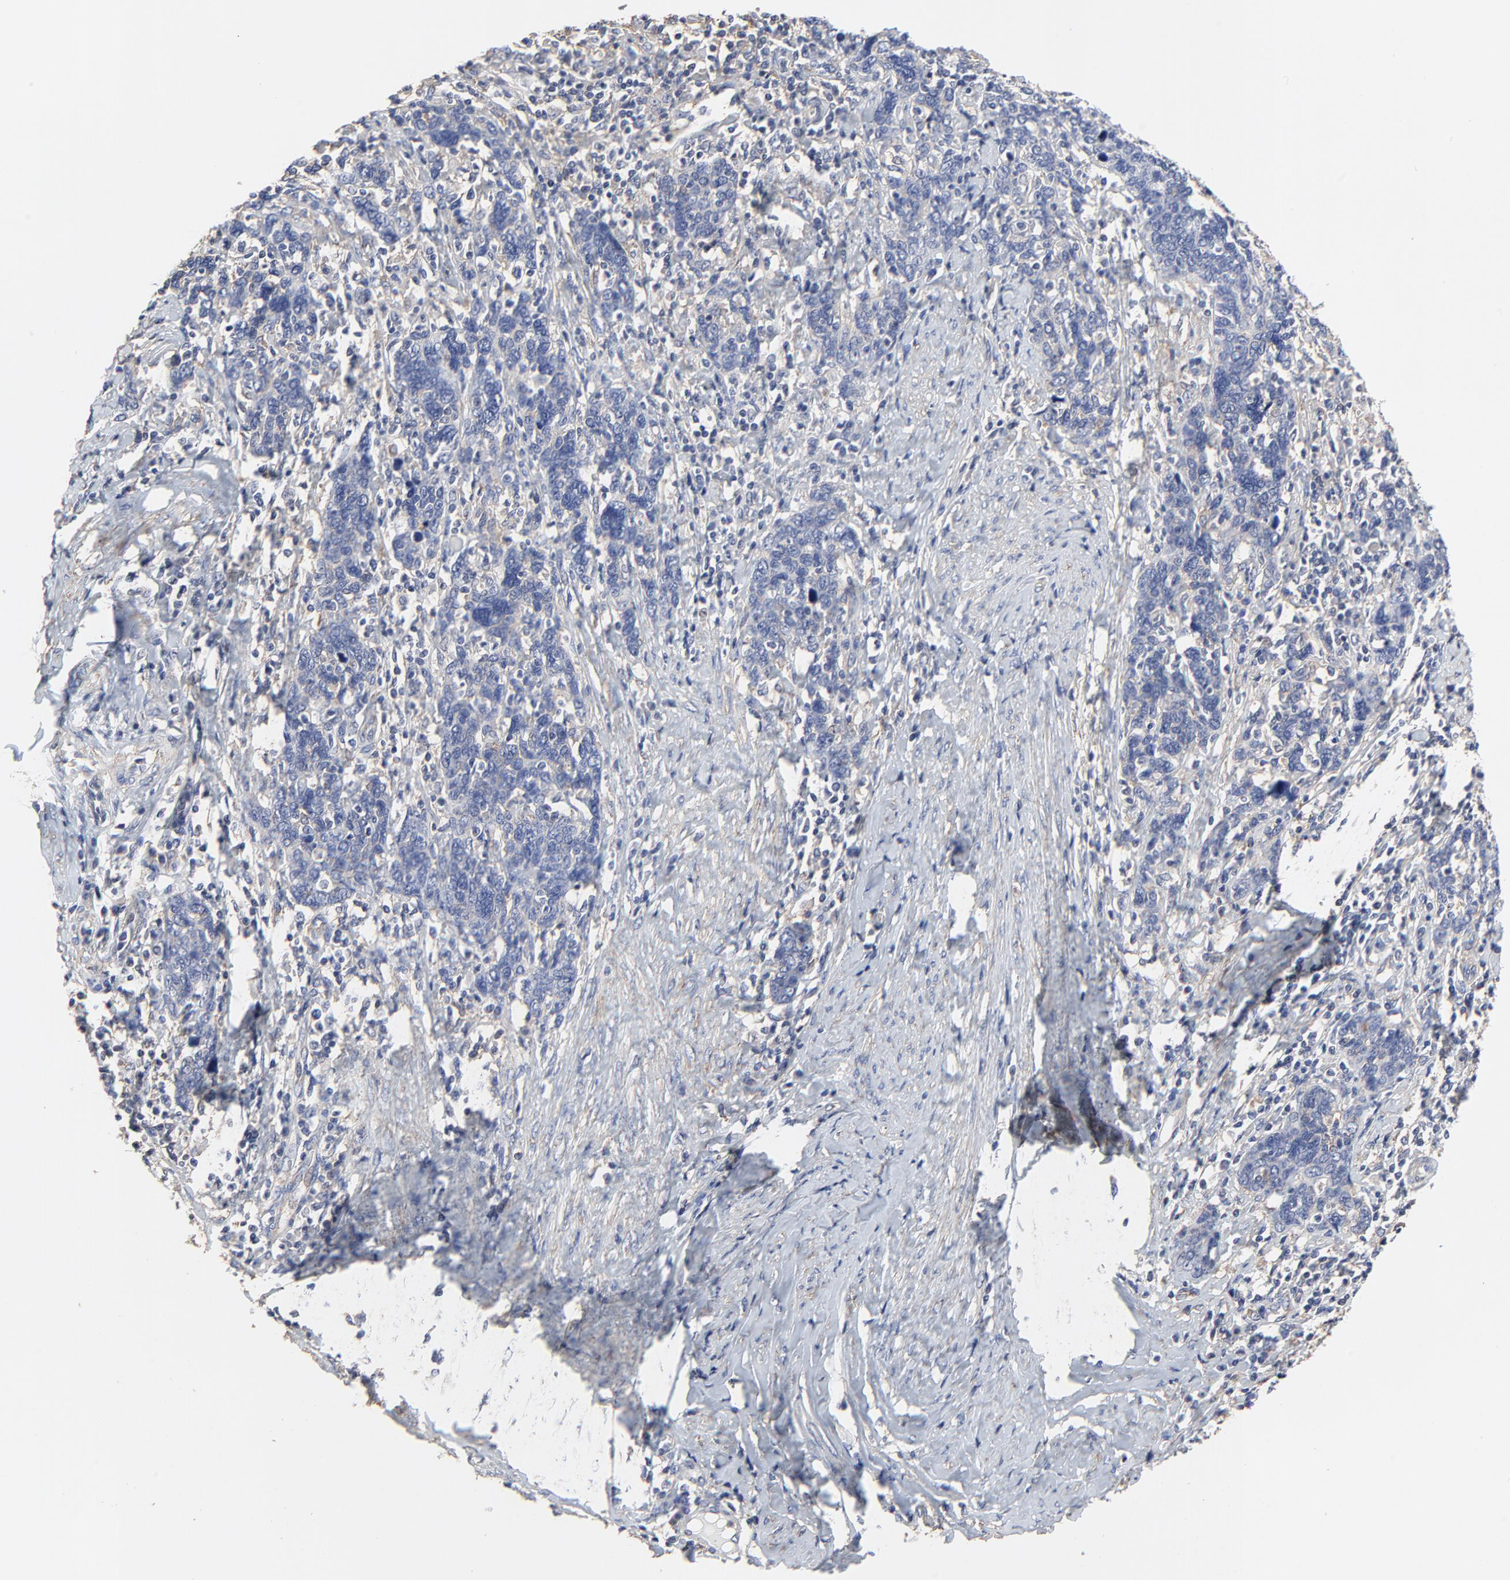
{"staining": {"intensity": "negative", "quantity": "none", "location": "none"}, "tissue": "cervical cancer", "cell_type": "Tumor cells", "image_type": "cancer", "snomed": [{"axis": "morphology", "description": "Squamous cell carcinoma, NOS"}, {"axis": "topography", "description": "Cervix"}], "caption": "DAB immunohistochemical staining of cervical squamous cell carcinoma exhibits no significant positivity in tumor cells.", "gene": "NXF3", "patient": {"sex": "female", "age": 41}}